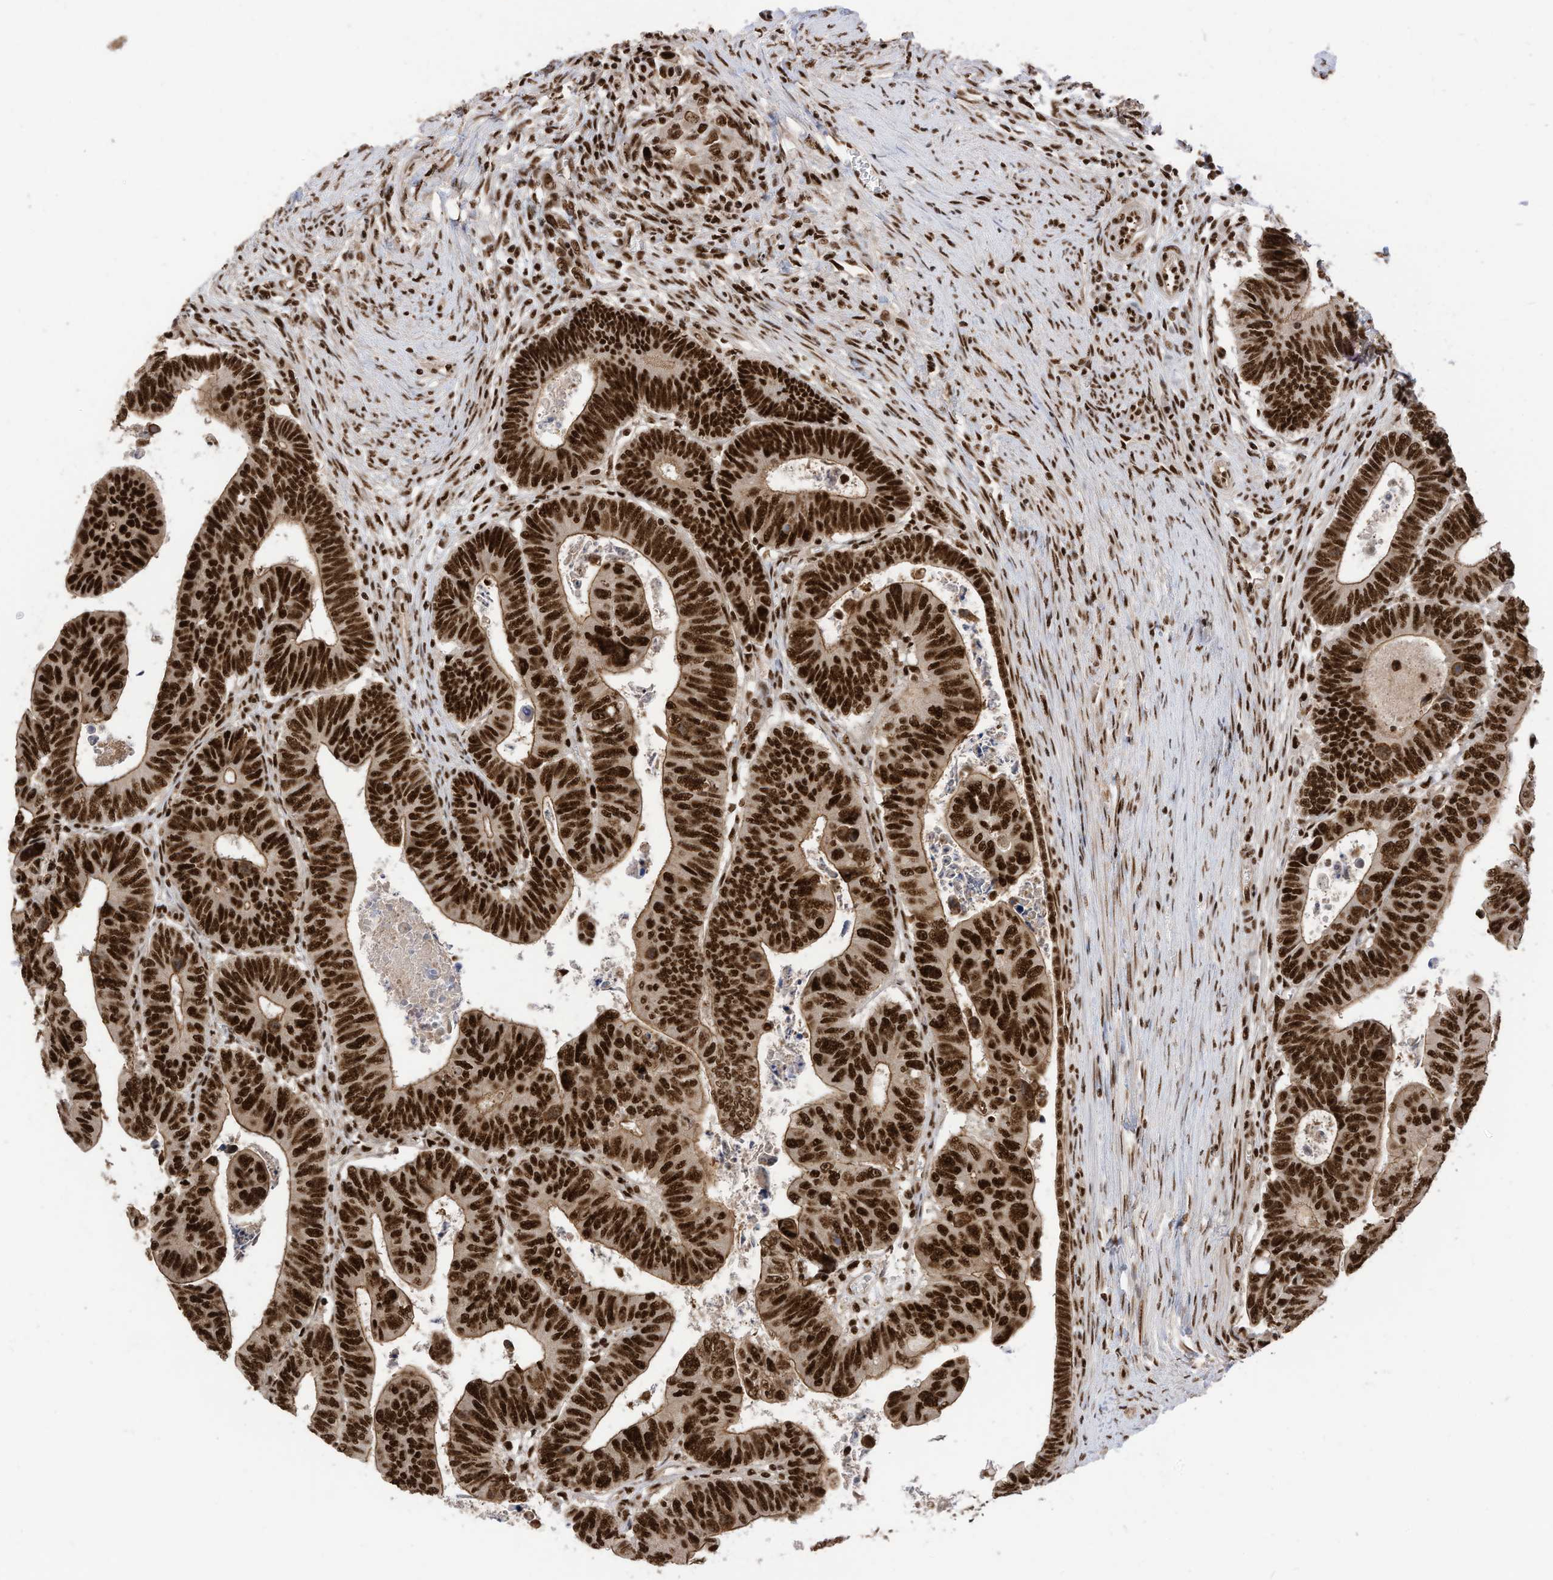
{"staining": {"intensity": "strong", "quantity": ">75%", "location": "nuclear"}, "tissue": "colorectal cancer", "cell_type": "Tumor cells", "image_type": "cancer", "snomed": [{"axis": "morphology", "description": "Normal tissue, NOS"}, {"axis": "morphology", "description": "Adenocarcinoma, NOS"}, {"axis": "topography", "description": "Rectum"}], "caption": "Brown immunohistochemical staining in human colorectal cancer (adenocarcinoma) reveals strong nuclear expression in approximately >75% of tumor cells.", "gene": "SF3A3", "patient": {"sex": "female", "age": 65}}